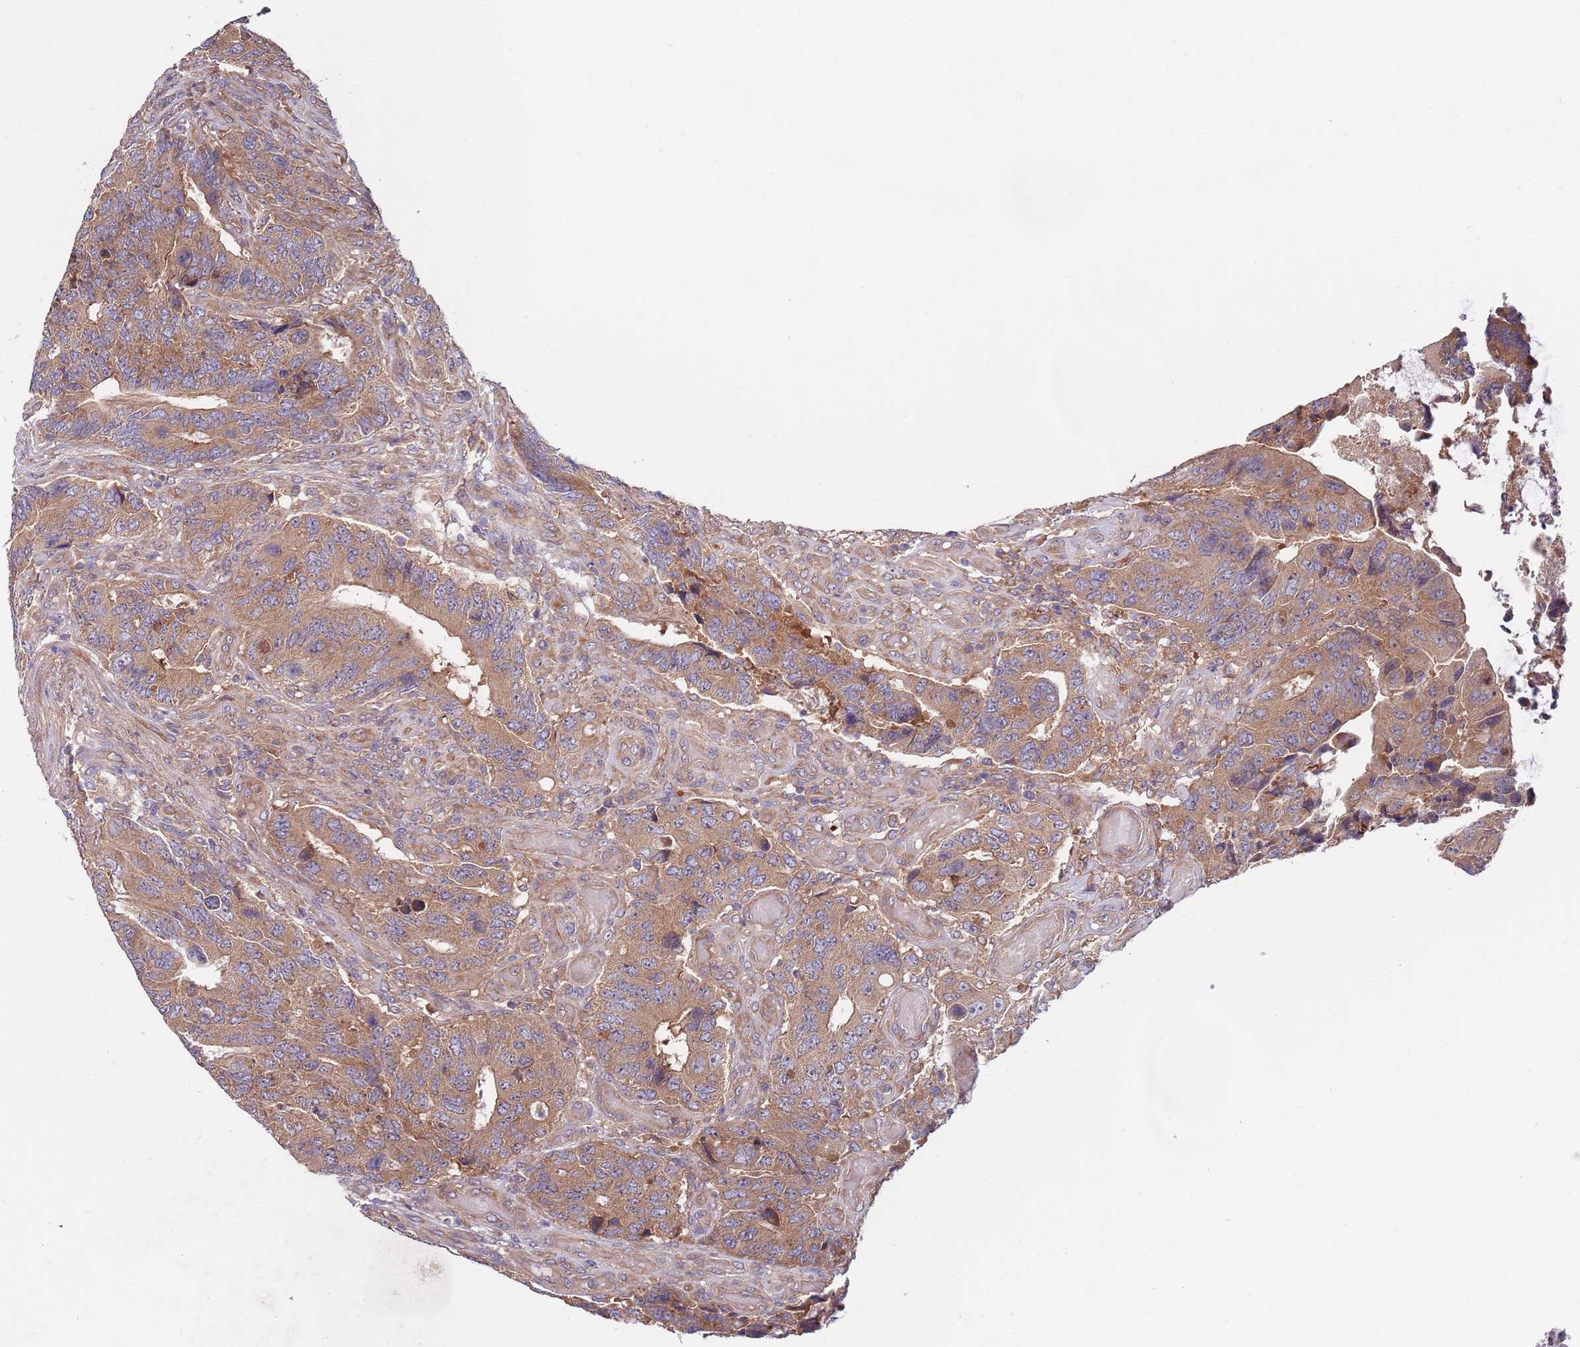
{"staining": {"intensity": "moderate", "quantity": ">75%", "location": "cytoplasmic/membranous"}, "tissue": "colorectal cancer", "cell_type": "Tumor cells", "image_type": "cancer", "snomed": [{"axis": "morphology", "description": "Adenocarcinoma, NOS"}, {"axis": "topography", "description": "Colon"}], "caption": "Immunohistochemical staining of human colorectal adenocarcinoma displays medium levels of moderate cytoplasmic/membranous protein positivity in approximately >75% of tumor cells.", "gene": "EIF3F", "patient": {"sex": "male", "age": 87}}